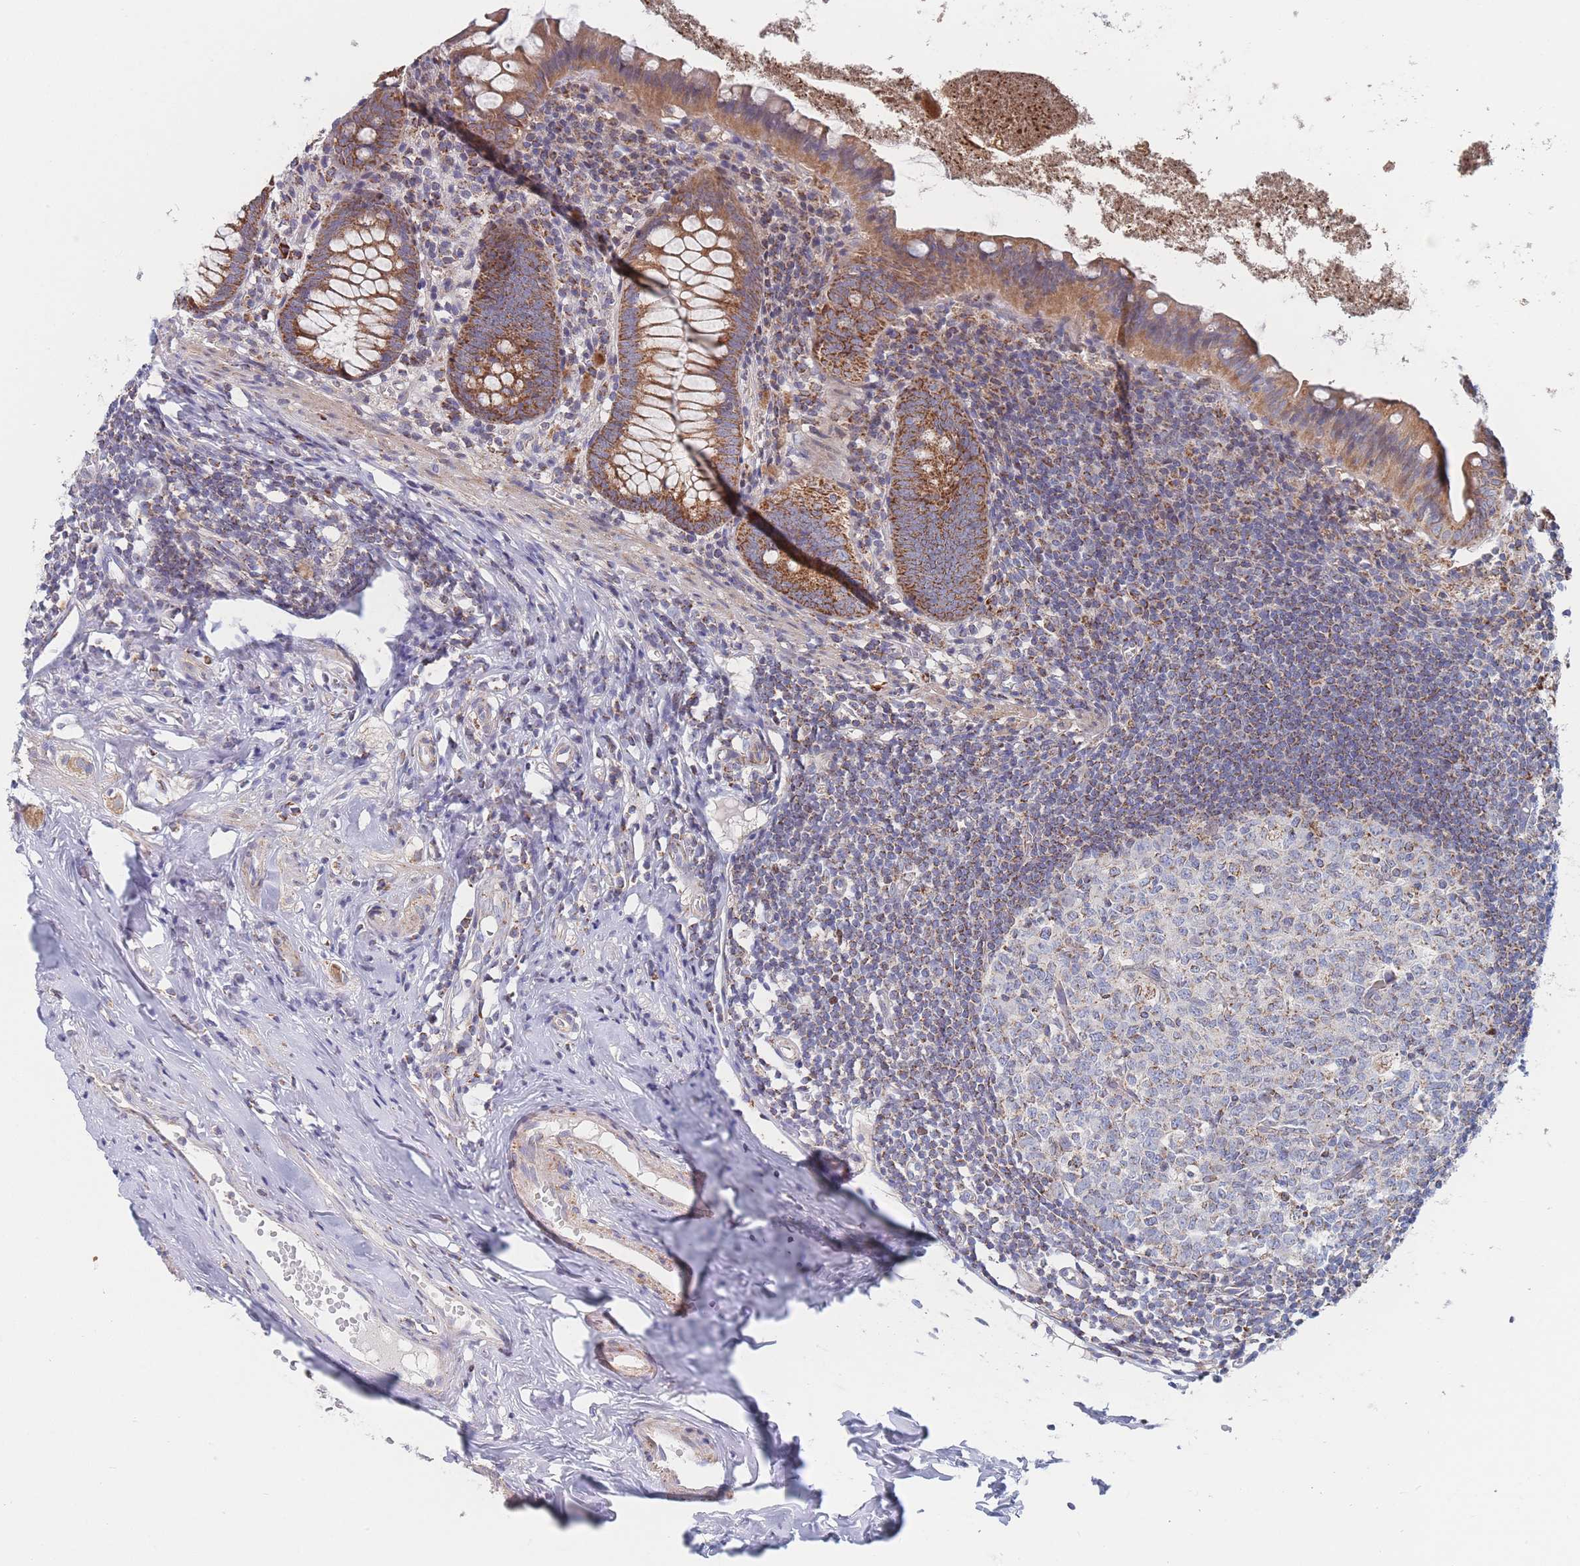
{"staining": {"intensity": "moderate", "quantity": ">75%", "location": "cytoplasmic/membranous"}, "tissue": "appendix", "cell_type": "Glandular cells", "image_type": "normal", "snomed": [{"axis": "morphology", "description": "Normal tissue, NOS"}, {"axis": "topography", "description": "Appendix"}], "caption": "Human appendix stained with a brown dye shows moderate cytoplasmic/membranous positive expression in approximately >75% of glandular cells.", "gene": "IKZF4", "patient": {"sex": "female", "age": 51}}